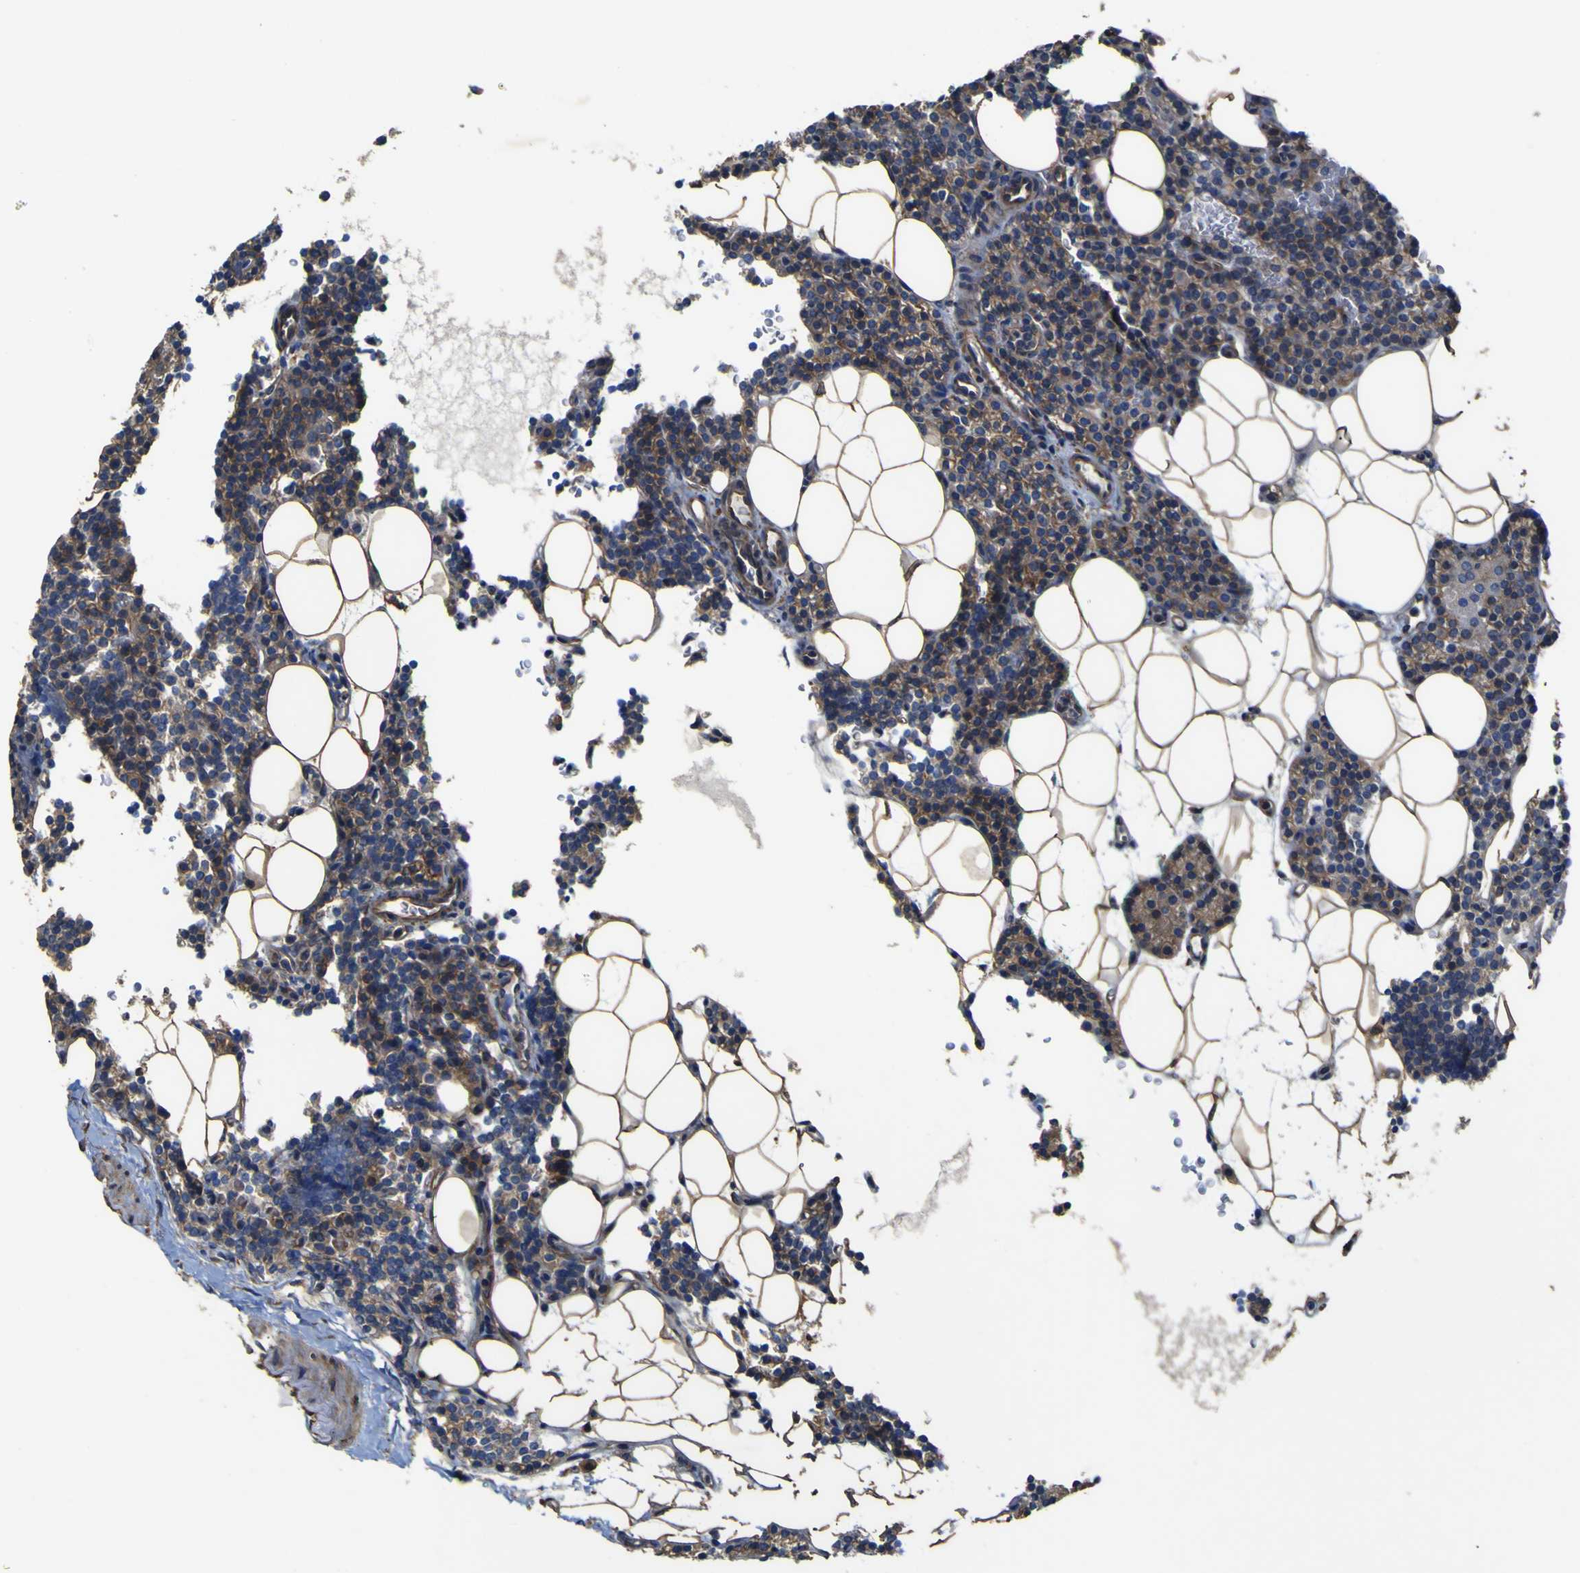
{"staining": {"intensity": "moderate", "quantity": ">75%", "location": "cytoplasmic/membranous"}, "tissue": "parathyroid gland", "cell_type": "Glandular cells", "image_type": "normal", "snomed": [{"axis": "morphology", "description": "Normal tissue, NOS"}, {"axis": "morphology", "description": "Adenoma, NOS"}, {"axis": "topography", "description": "Parathyroid gland"}], "caption": "IHC of normal human parathyroid gland exhibits medium levels of moderate cytoplasmic/membranous positivity in approximately >75% of glandular cells. (DAB = brown stain, brightfield microscopy at high magnification).", "gene": "TNFSF15", "patient": {"sex": "female", "age": 51}}